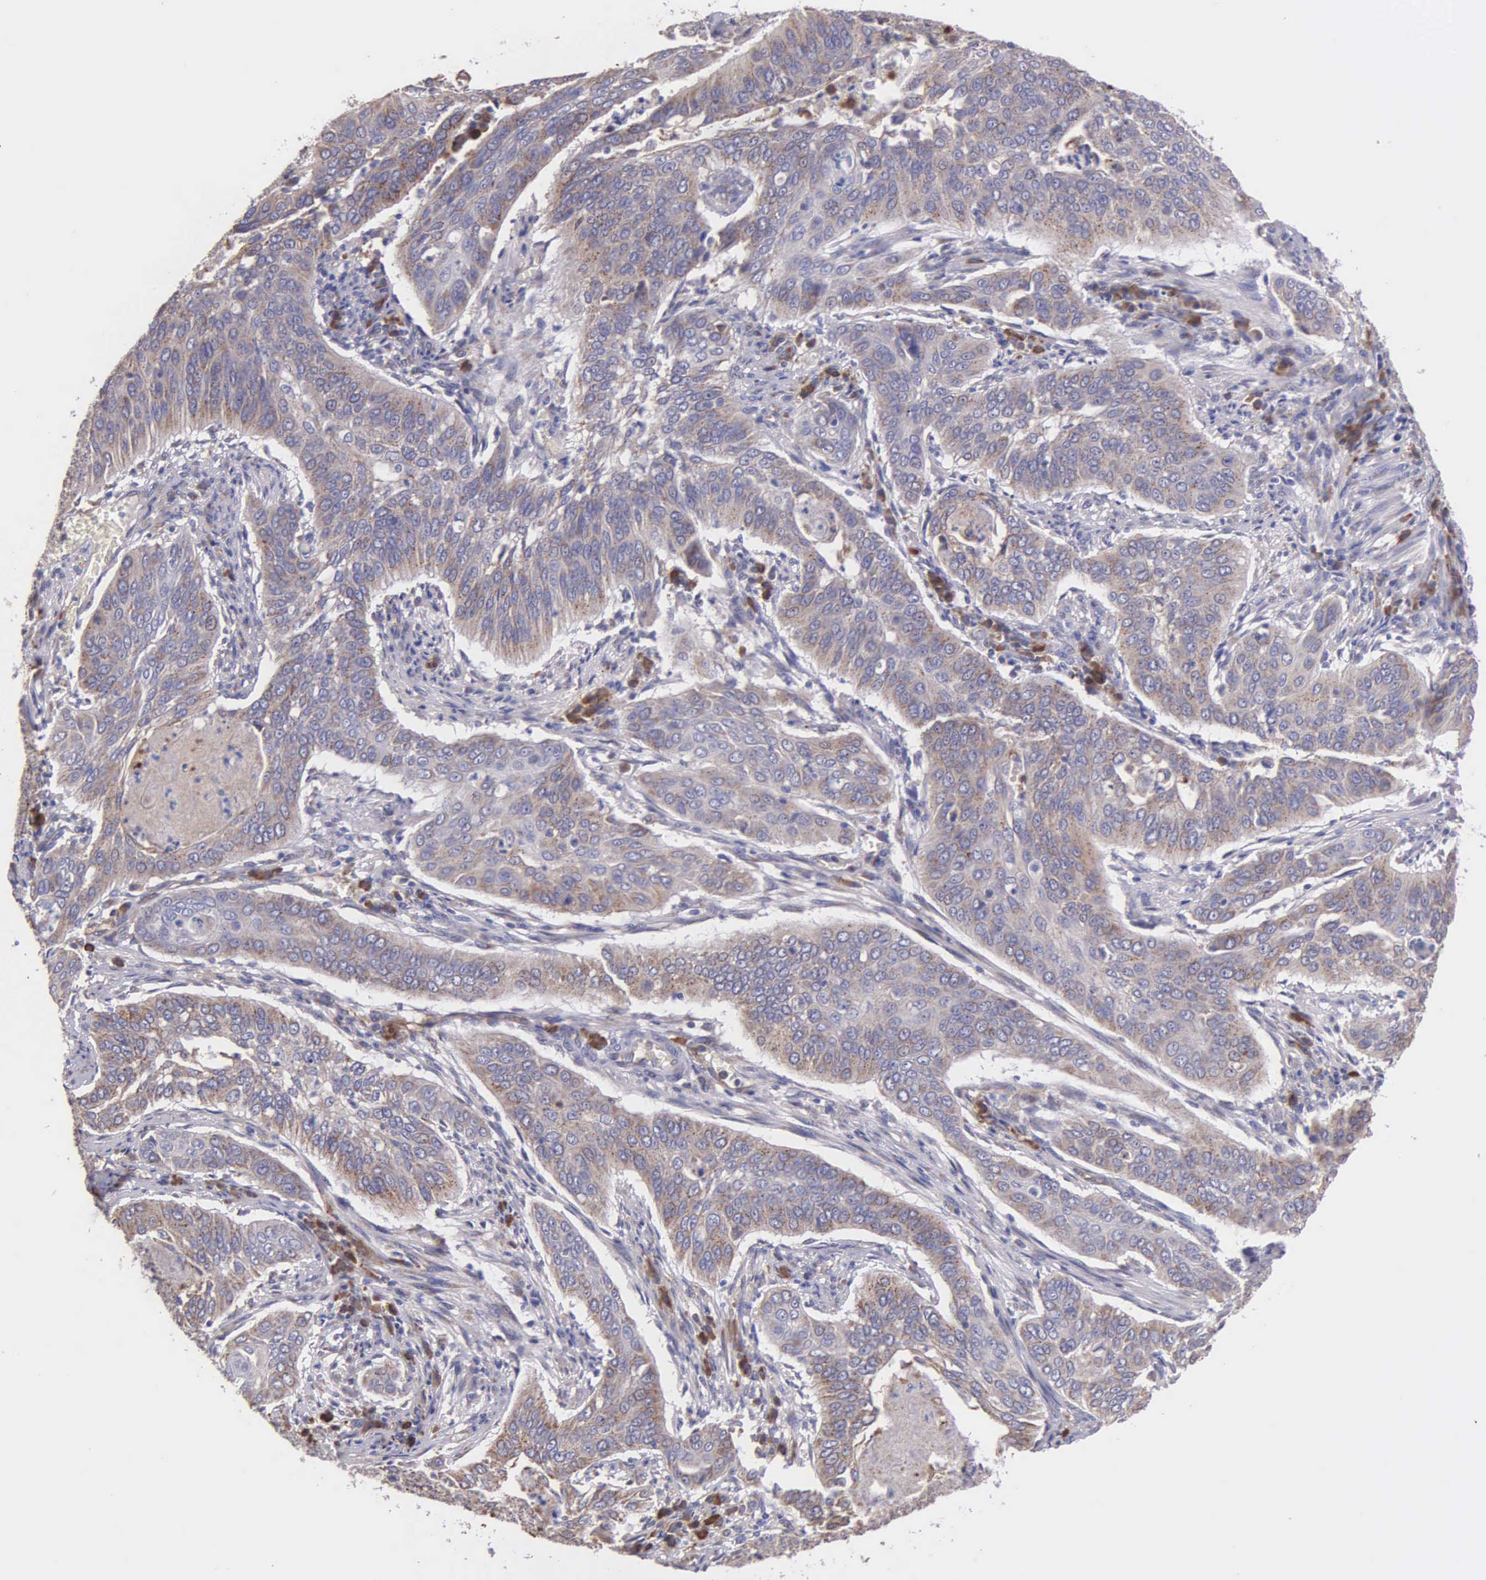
{"staining": {"intensity": "weak", "quantity": ">75%", "location": "cytoplasmic/membranous"}, "tissue": "cervical cancer", "cell_type": "Tumor cells", "image_type": "cancer", "snomed": [{"axis": "morphology", "description": "Squamous cell carcinoma, NOS"}, {"axis": "topography", "description": "Cervix"}], "caption": "High-magnification brightfield microscopy of cervical squamous cell carcinoma stained with DAB (3,3'-diaminobenzidine) (brown) and counterstained with hematoxylin (blue). tumor cells exhibit weak cytoplasmic/membranous expression is seen in about>75% of cells.", "gene": "ZC3H12B", "patient": {"sex": "female", "age": 39}}